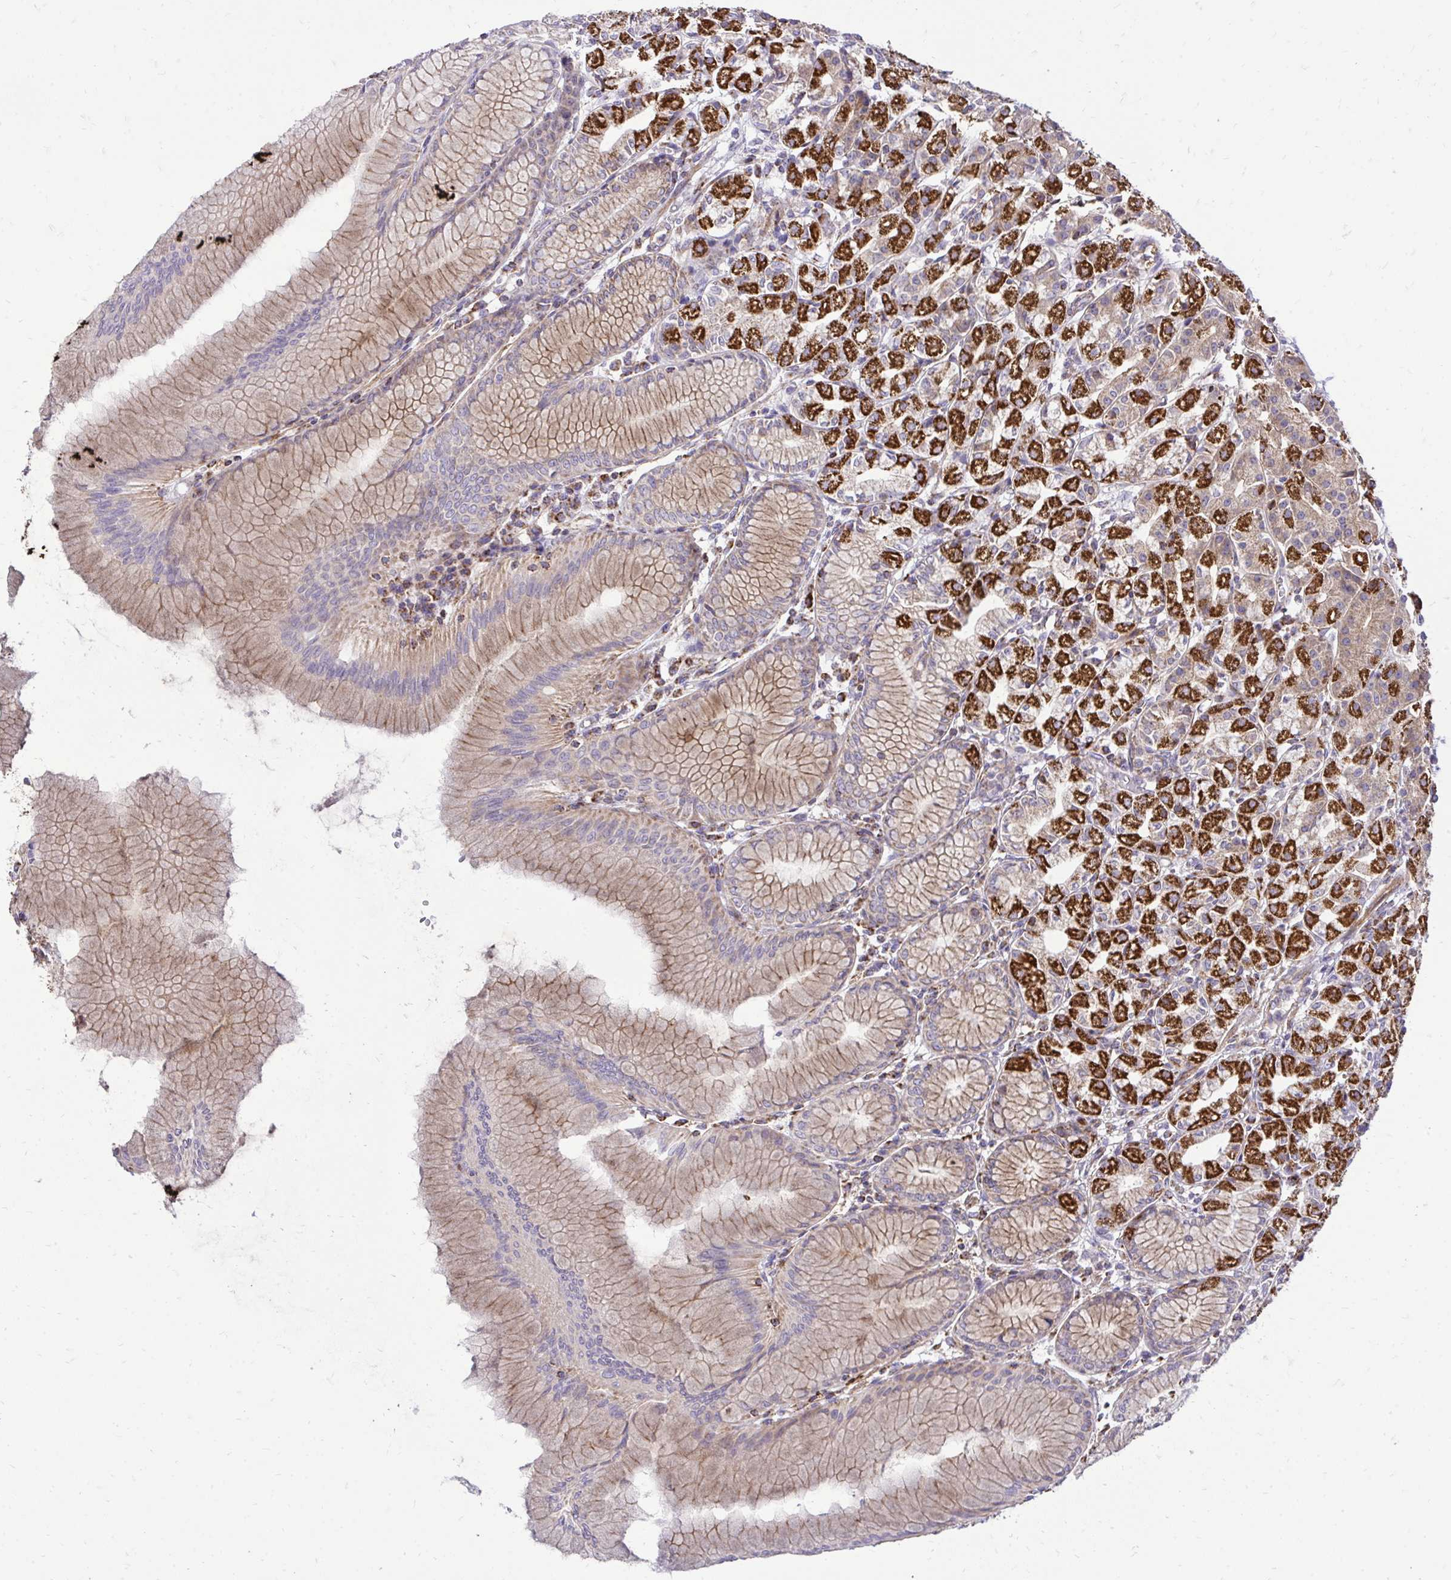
{"staining": {"intensity": "strong", "quantity": "25%-75%", "location": "cytoplasmic/membranous"}, "tissue": "stomach", "cell_type": "Glandular cells", "image_type": "normal", "snomed": [{"axis": "morphology", "description": "Normal tissue, NOS"}, {"axis": "topography", "description": "Stomach"}], "caption": "An IHC photomicrograph of unremarkable tissue is shown. Protein staining in brown highlights strong cytoplasmic/membranous positivity in stomach within glandular cells.", "gene": "SPTBN2", "patient": {"sex": "female", "age": 57}}